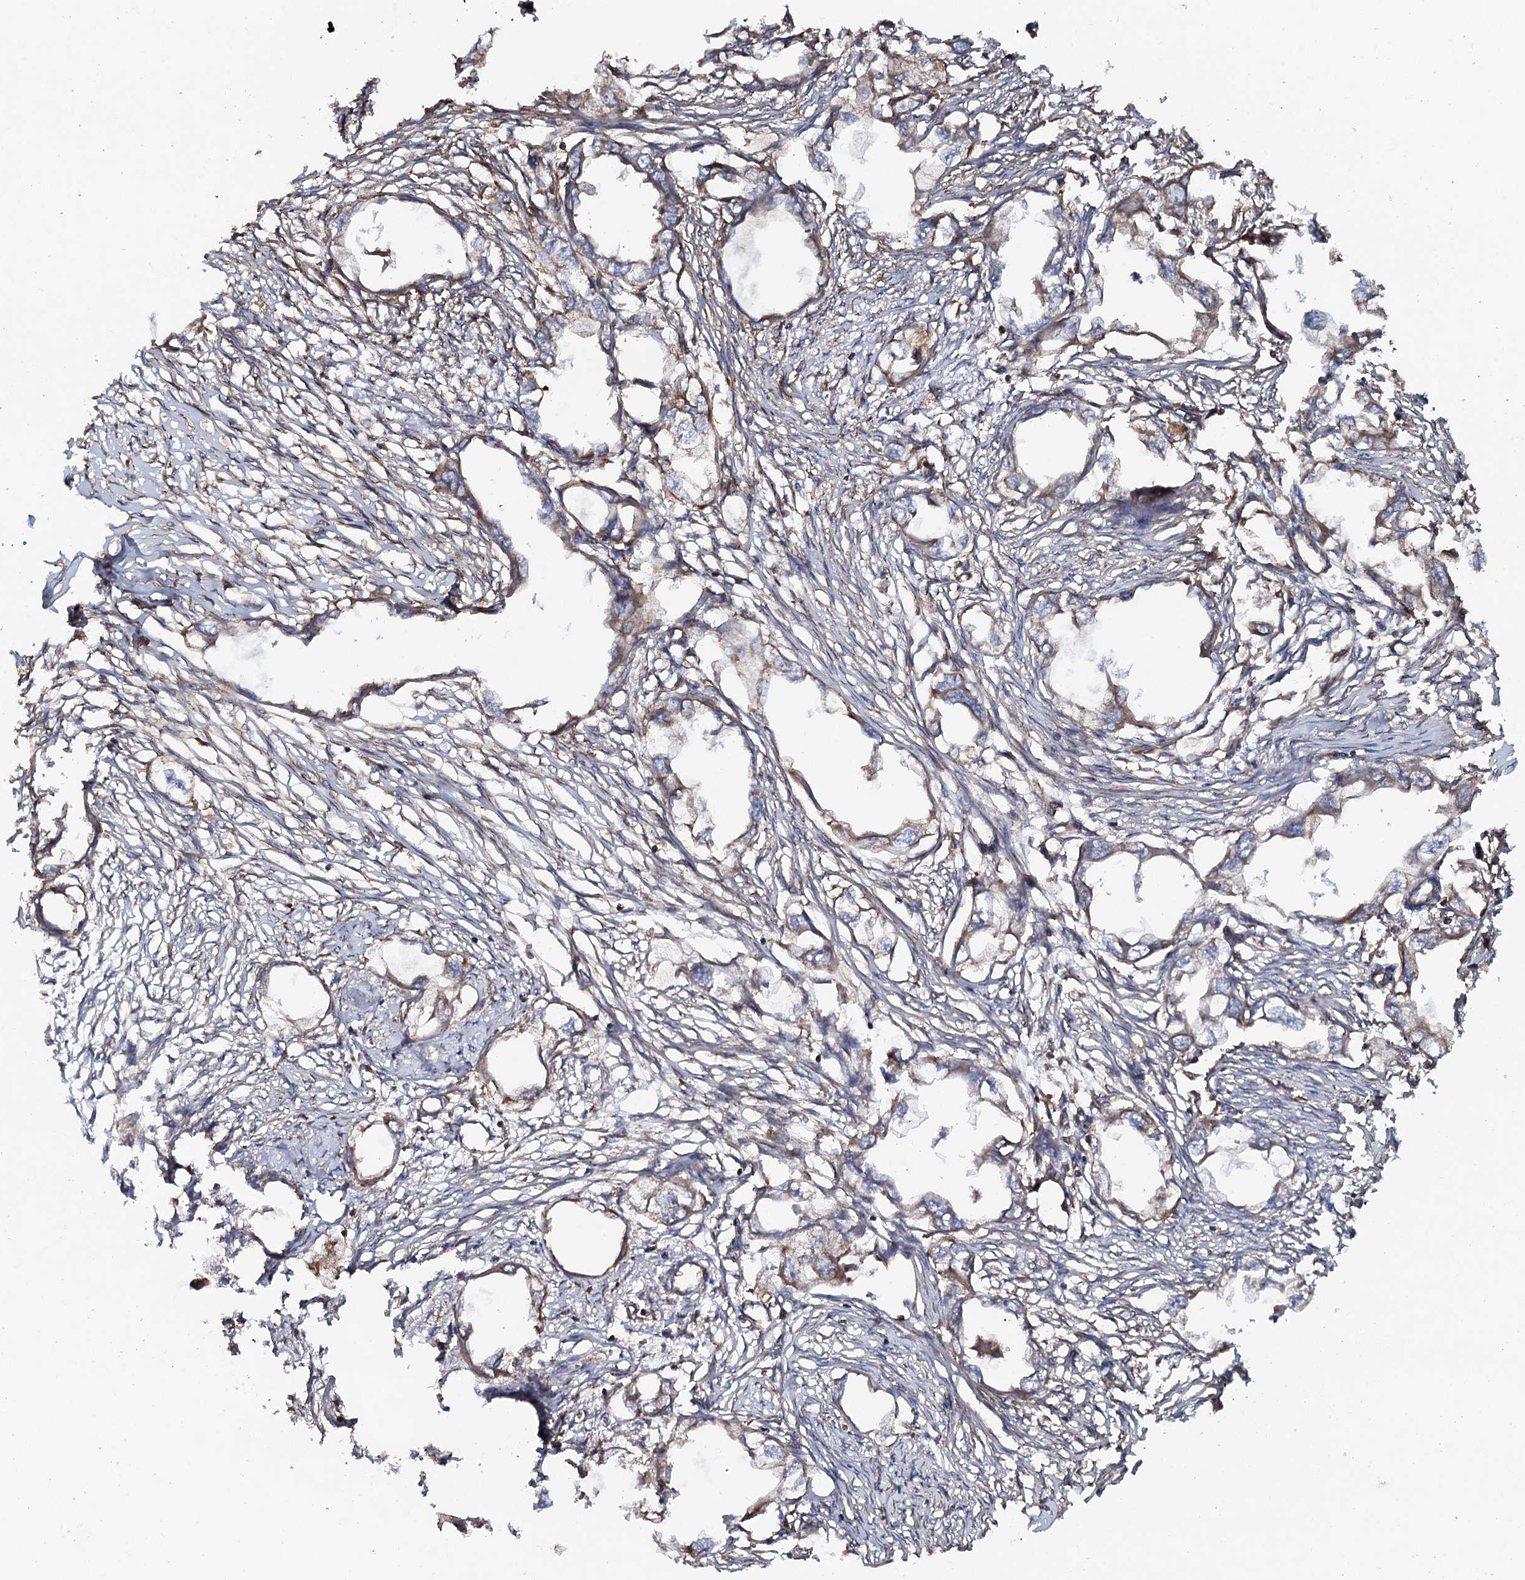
{"staining": {"intensity": "weak", "quantity": "25%-75%", "location": "cytoplasmic/membranous"}, "tissue": "endometrial cancer", "cell_type": "Tumor cells", "image_type": "cancer", "snomed": [{"axis": "morphology", "description": "Adenocarcinoma, NOS"}, {"axis": "morphology", "description": "Adenocarcinoma, metastatic, NOS"}, {"axis": "topography", "description": "Adipose tissue"}, {"axis": "topography", "description": "Endometrium"}], "caption": "Endometrial cancer was stained to show a protein in brown. There is low levels of weak cytoplasmic/membranous positivity in about 25%-75% of tumor cells. Ihc stains the protein of interest in brown and the nuclei are stained blue.", "gene": "VWA8", "patient": {"sex": "female", "age": 67}}